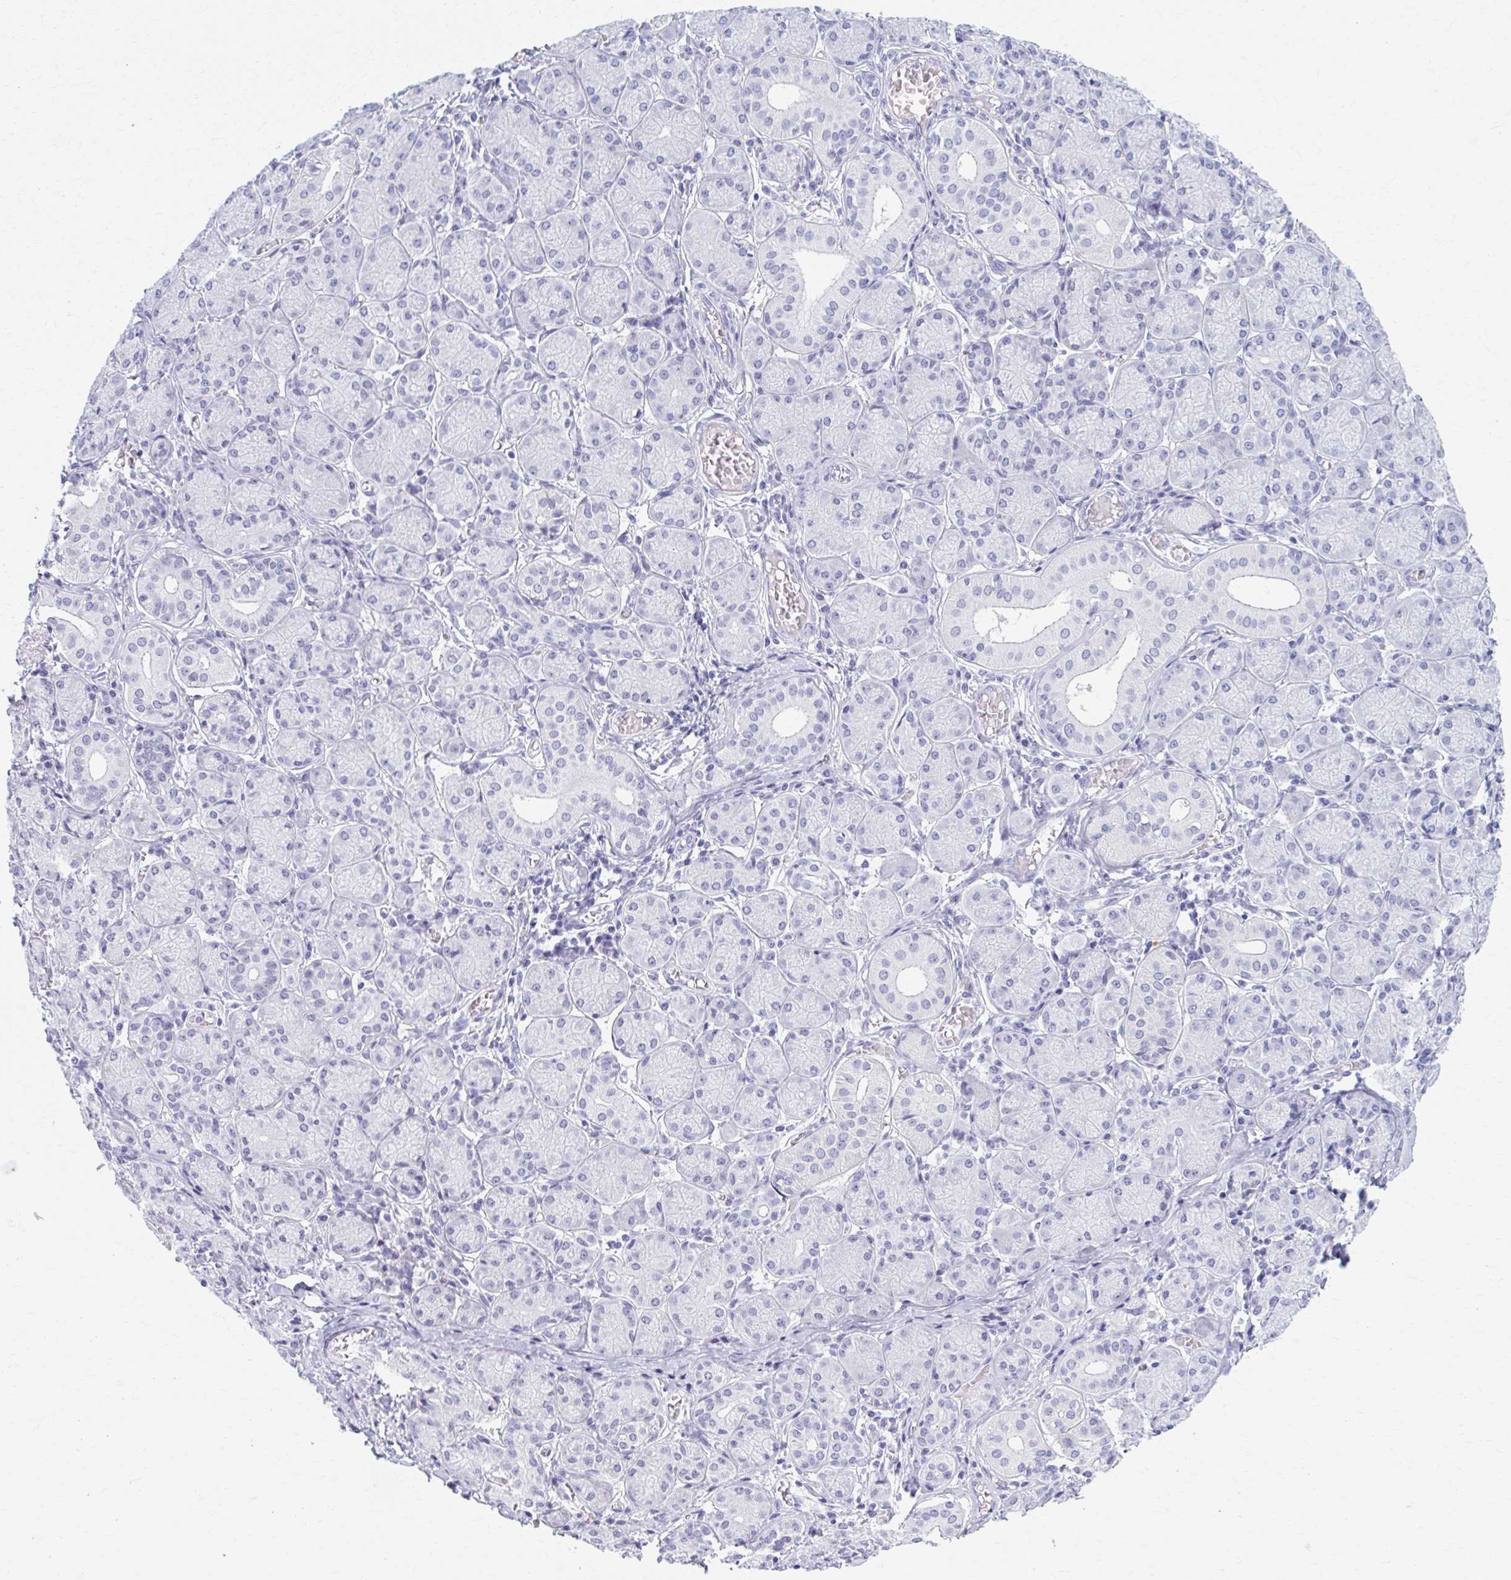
{"staining": {"intensity": "negative", "quantity": "none", "location": "none"}, "tissue": "salivary gland", "cell_type": "Glandular cells", "image_type": "normal", "snomed": [{"axis": "morphology", "description": "Normal tissue, NOS"}, {"axis": "topography", "description": "Salivary gland"}], "caption": "A high-resolution image shows immunohistochemistry (IHC) staining of normal salivary gland, which shows no significant staining in glandular cells.", "gene": "CCDC105", "patient": {"sex": "female", "age": 24}}